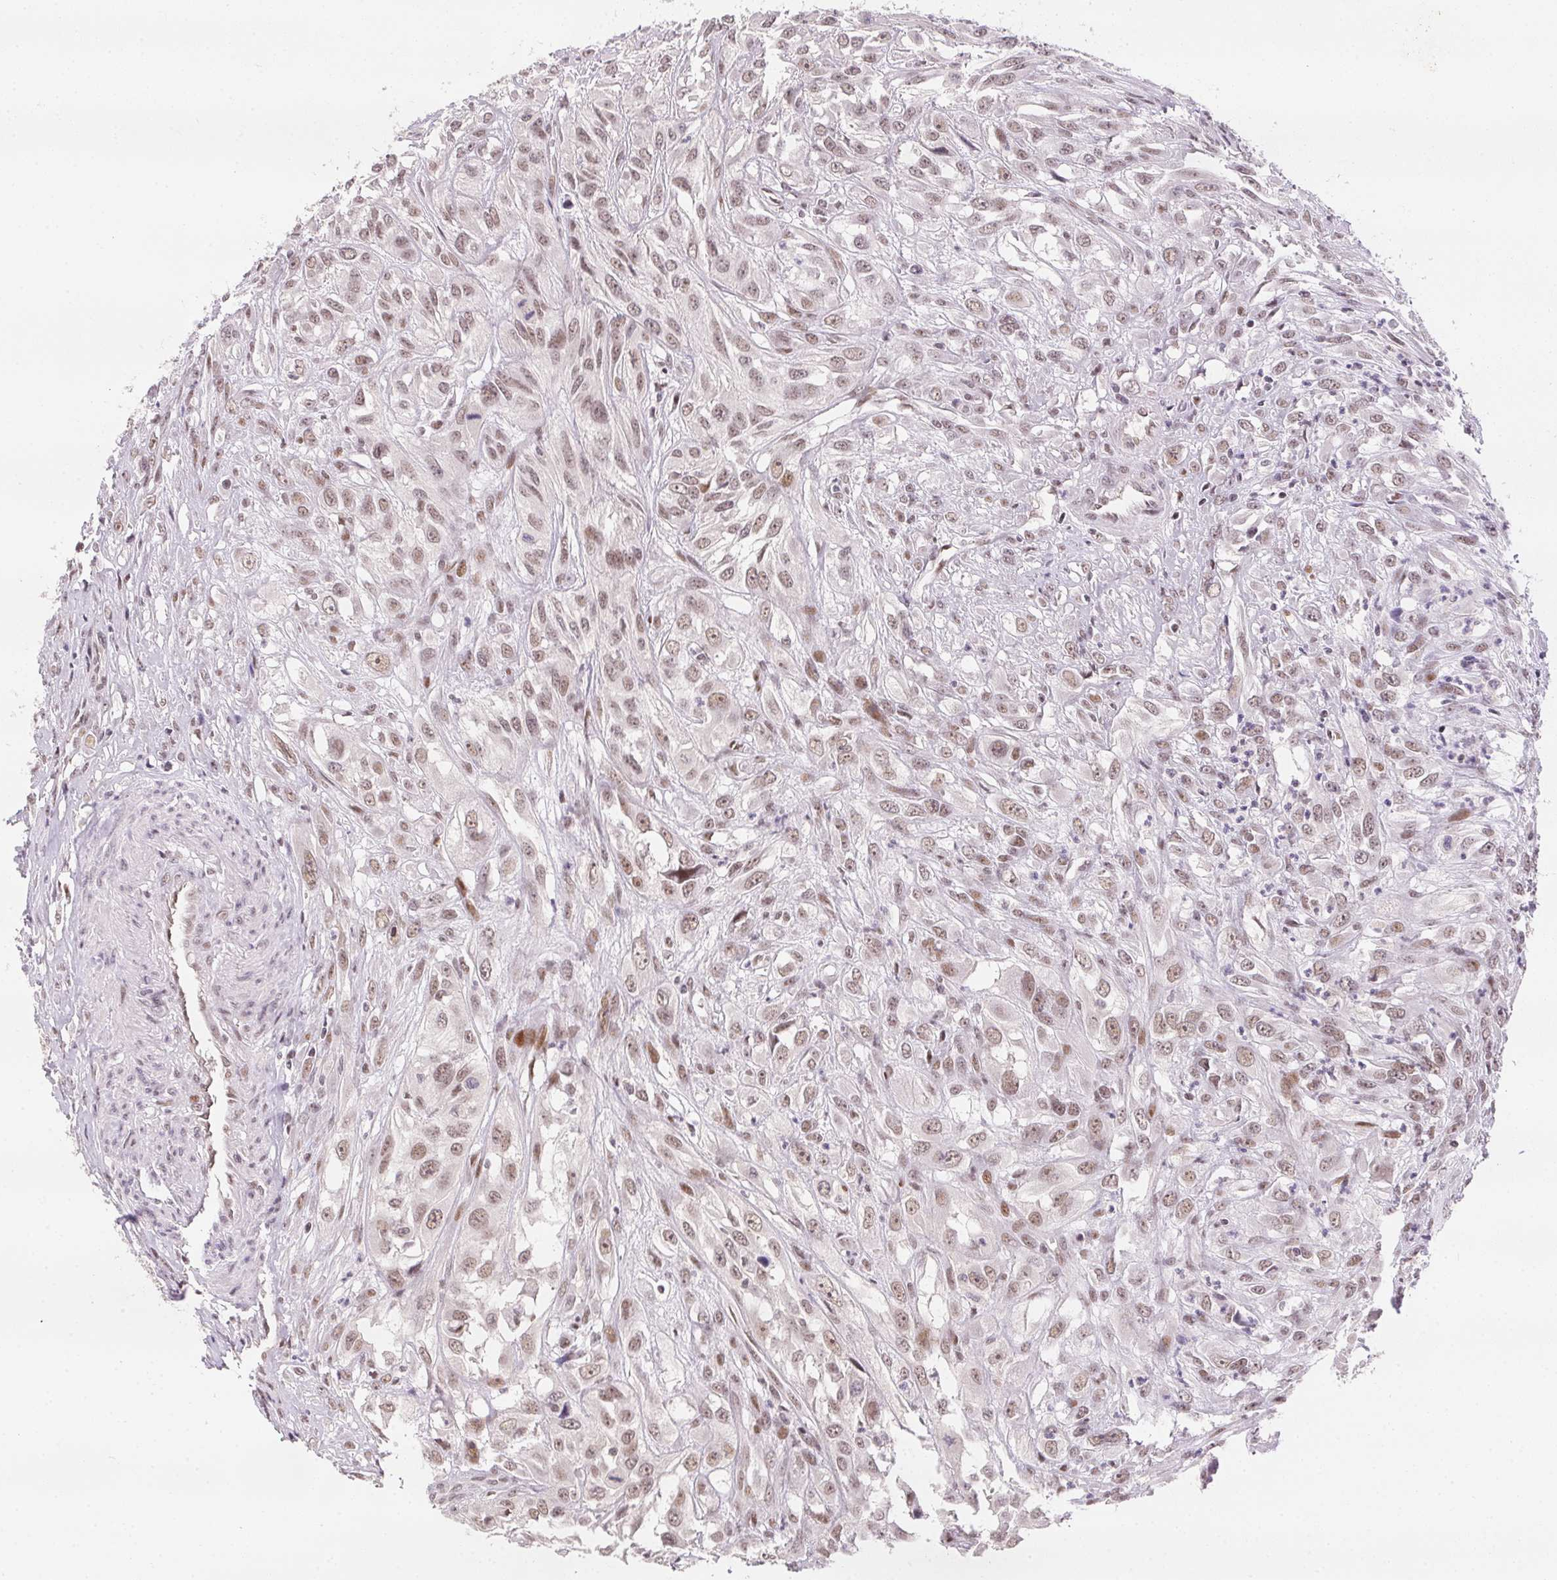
{"staining": {"intensity": "weak", "quantity": ">75%", "location": "nuclear"}, "tissue": "urothelial cancer", "cell_type": "Tumor cells", "image_type": "cancer", "snomed": [{"axis": "morphology", "description": "Urothelial carcinoma, High grade"}, {"axis": "topography", "description": "Urinary bladder"}], "caption": "Approximately >75% of tumor cells in urothelial cancer display weak nuclear protein expression as visualized by brown immunohistochemical staining.", "gene": "KDM4D", "patient": {"sex": "male", "age": 67}}